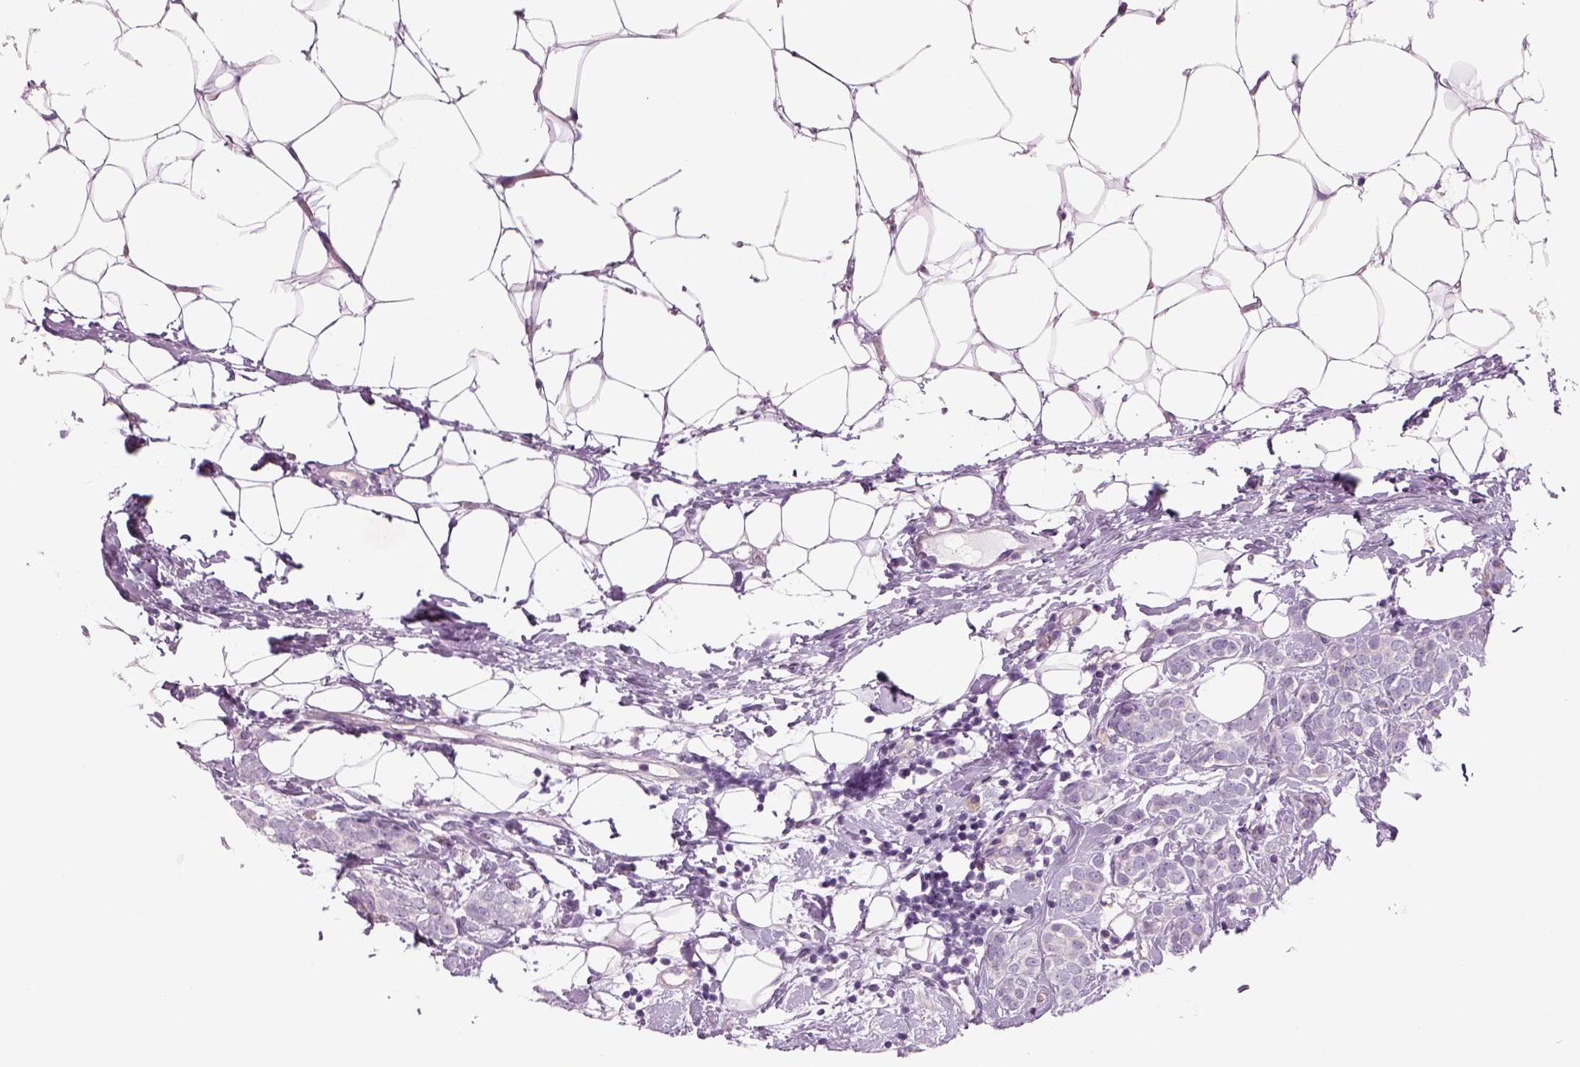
{"staining": {"intensity": "negative", "quantity": "none", "location": "none"}, "tissue": "breast cancer", "cell_type": "Tumor cells", "image_type": "cancer", "snomed": [{"axis": "morphology", "description": "Lobular carcinoma"}, {"axis": "topography", "description": "Breast"}], "caption": "High magnification brightfield microscopy of breast cancer (lobular carcinoma) stained with DAB (brown) and counterstained with hematoxylin (blue): tumor cells show no significant staining.", "gene": "SLC1A7", "patient": {"sex": "female", "age": 49}}